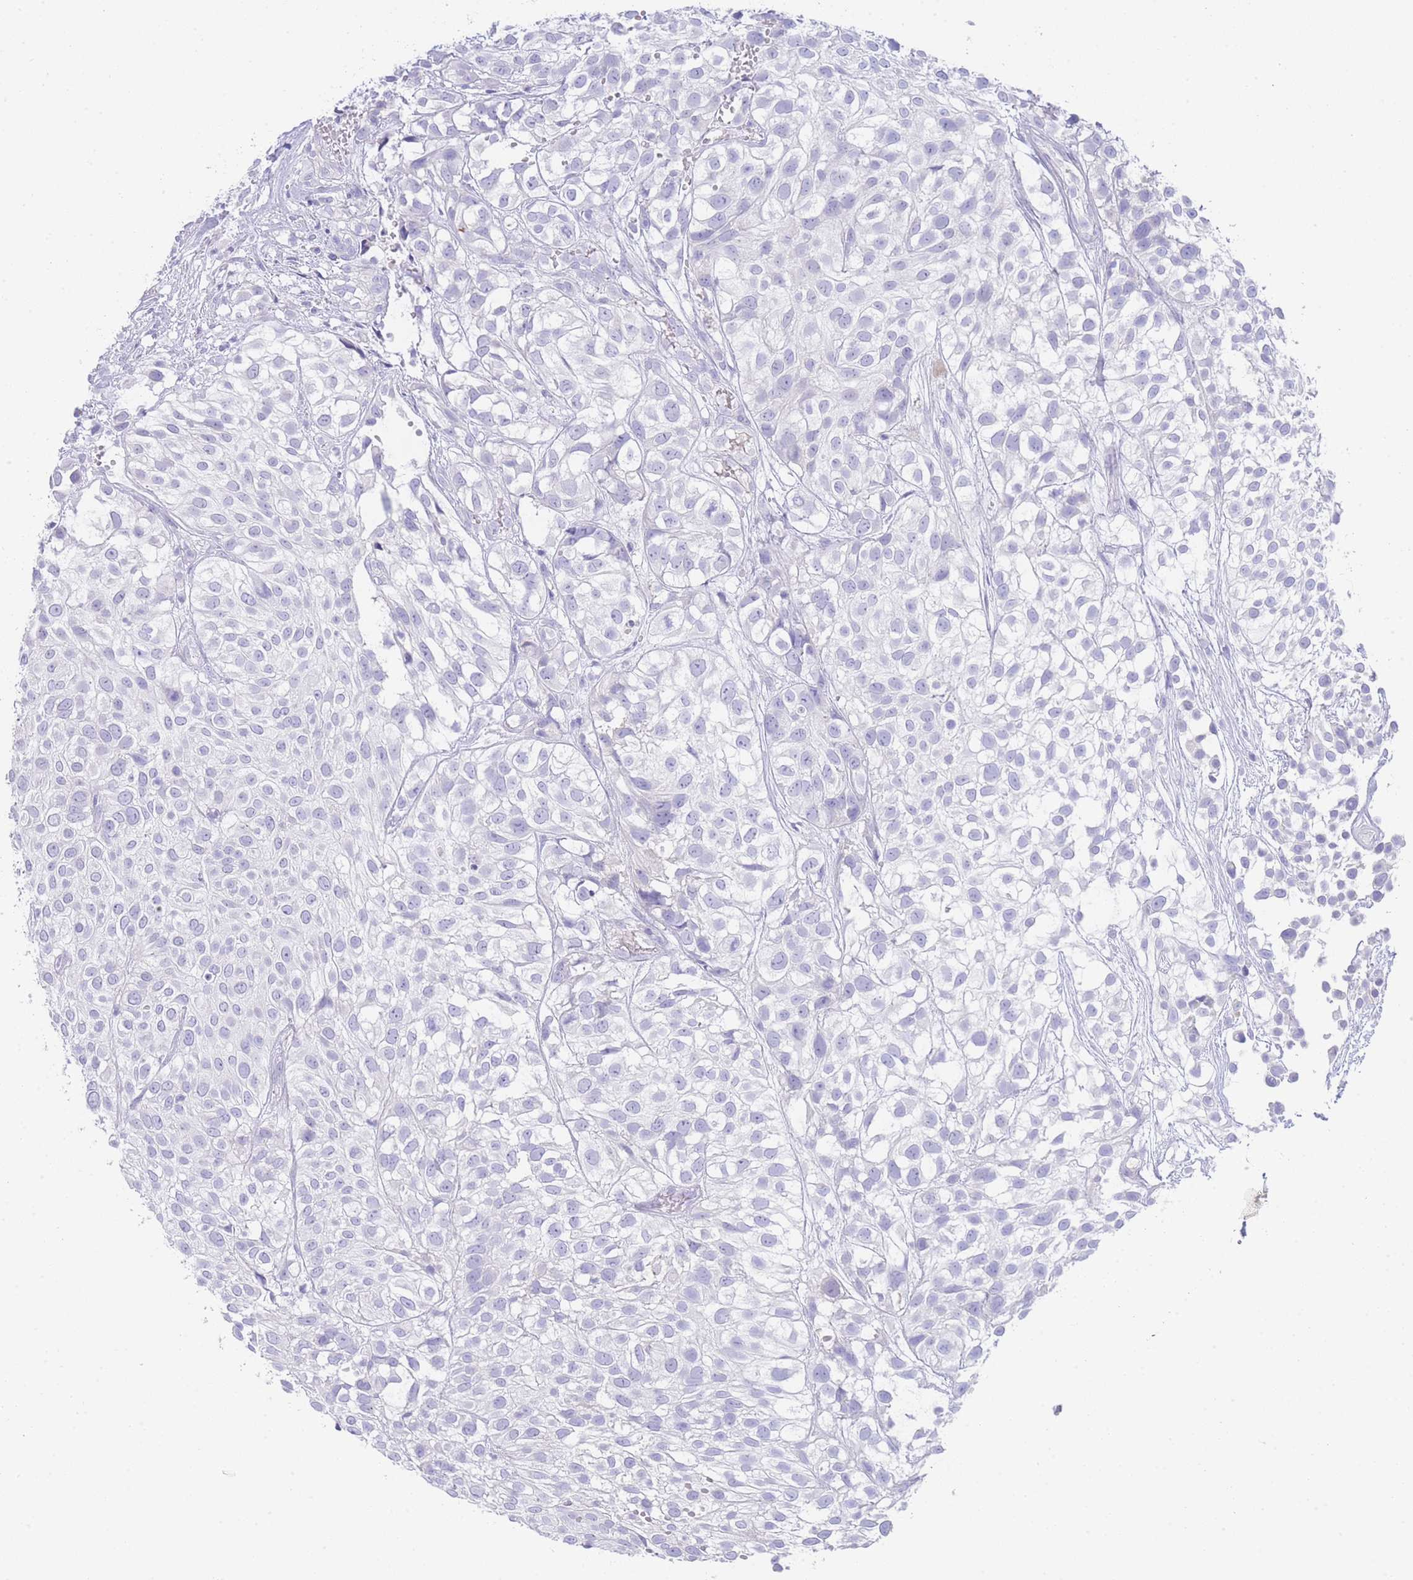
{"staining": {"intensity": "negative", "quantity": "none", "location": "none"}, "tissue": "urothelial cancer", "cell_type": "Tumor cells", "image_type": "cancer", "snomed": [{"axis": "morphology", "description": "Urothelial carcinoma, High grade"}, {"axis": "topography", "description": "Urinary bladder"}], "caption": "Immunohistochemical staining of high-grade urothelial carcinoma exhibits no significant positivity in tumor cells.", "gene": "LRRC37A", "patient": {"sex": "male", "age": 56}}